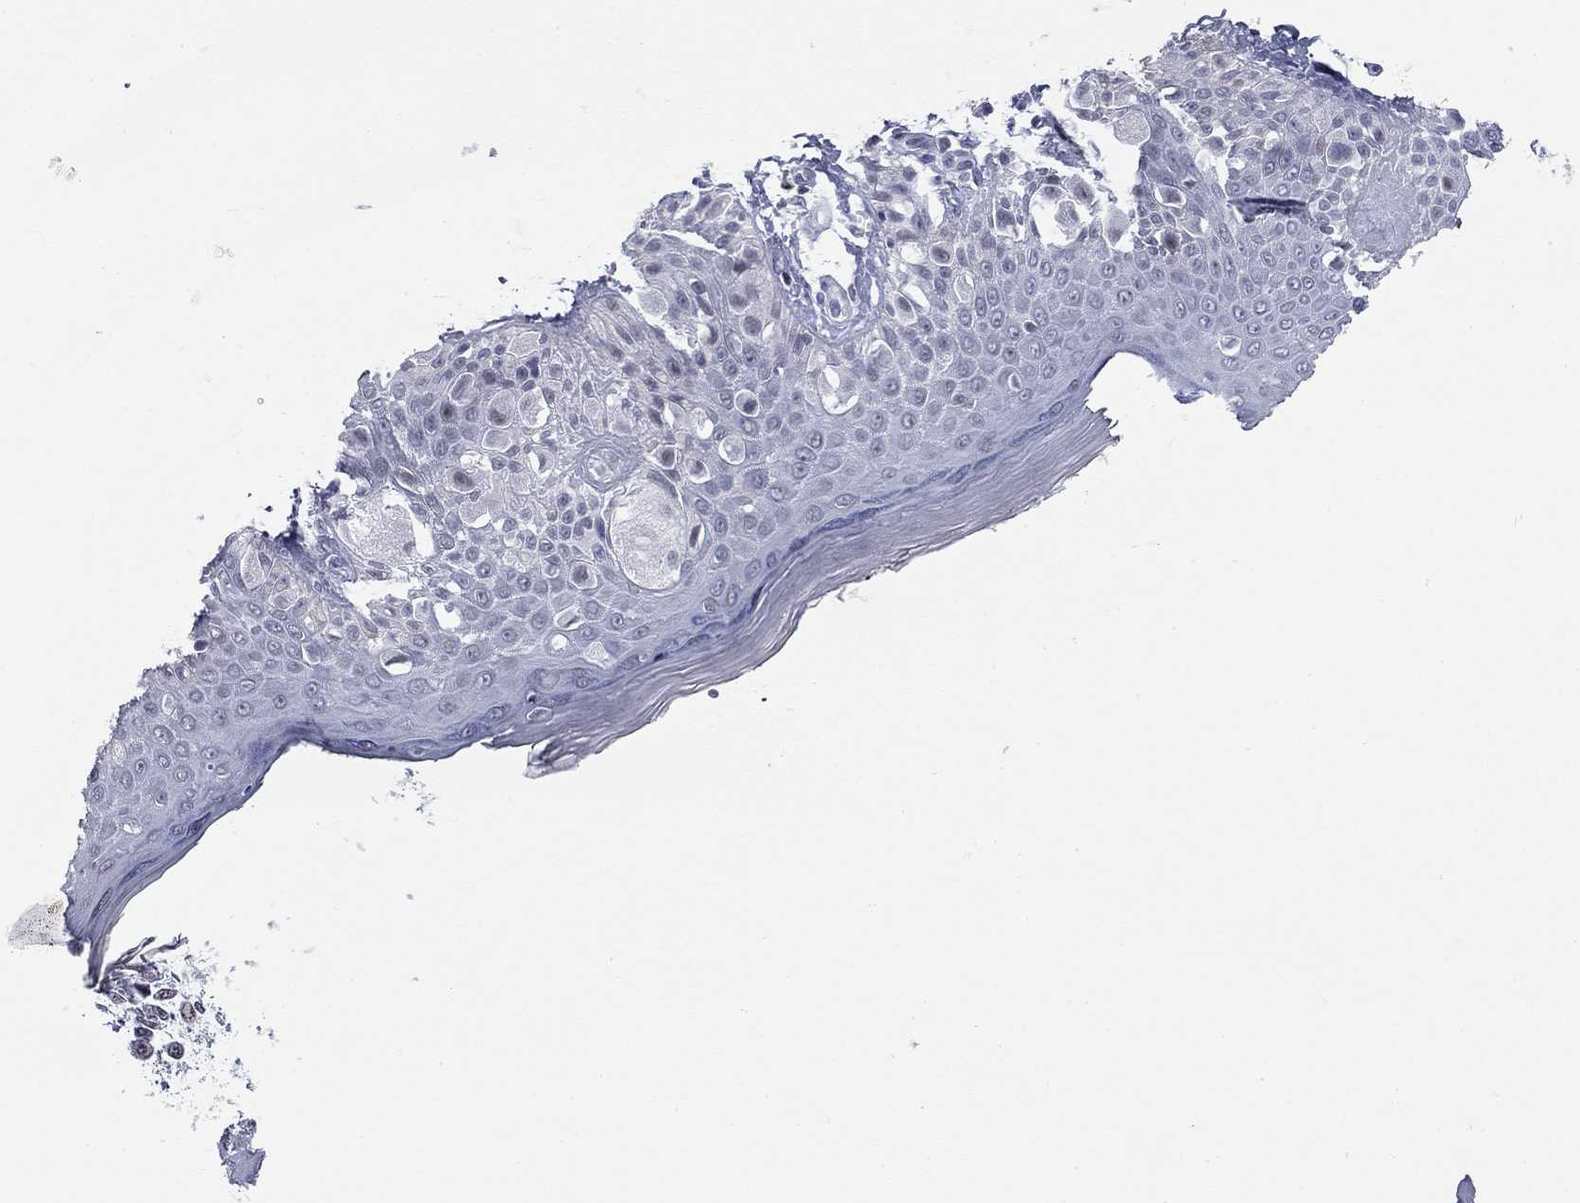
{"staining": {"intensity": "negative", "quantity": "none", "location": "none"}, "tissue": "melanoma", "cell_type": "Tumor cells", "image_type": "cancer", "snomed": [{"axis": "morphology", "description": "Malignant melanoma, NOS"}, {"axis": "topography", "description": "Skin"}], "caption": "DAB immunohistochemical staining of human malignant melanoma reveals no significant expression in tumor cells. (DAB immunohistochemistry, high magnification).", "gene": "ASF1B", "patient": {"sex": "female", "age": 73}}